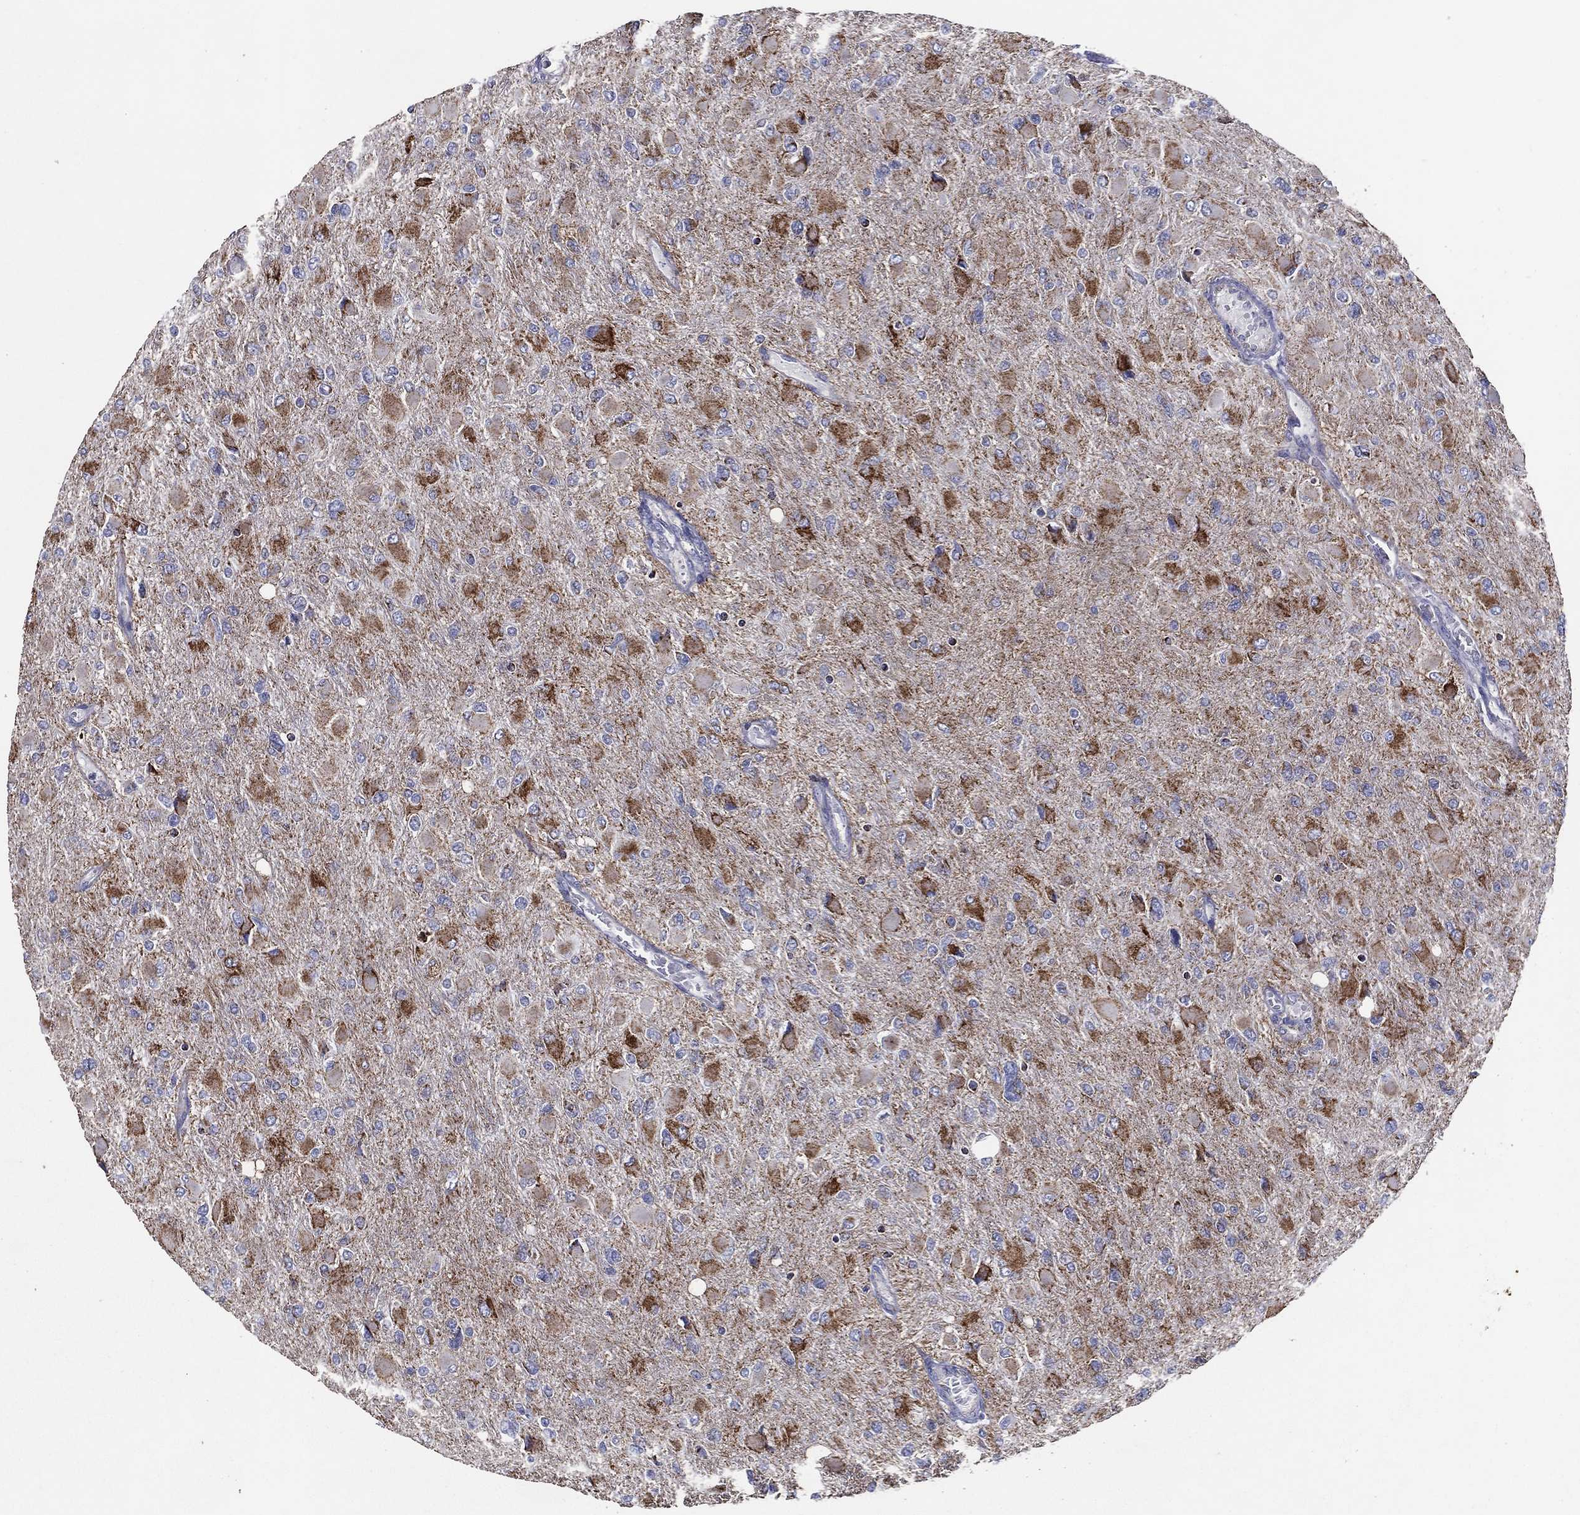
{"staining": {"intensity": "strong", "quantity": "25%-75%", "location": "cytoplasmic/membranous"}, "tissue": "glioma", "cell_type": "Tumor cells", "image_type": "cancer", "snomed": [{"axis": "morphology", "description": "Glioma, malignant, High grade"}, {"axis": "topography", "description": "Cerebral cortex"}], "caption": "Glioma tissue demonstrates strong cytoplasmic/membranous positivity in about 25%-75% of tumor cells (IHC, brightfield microscopy, high magnification).", "gene": "SFXN1", "patient": {"sex": "female", "age": 36}}